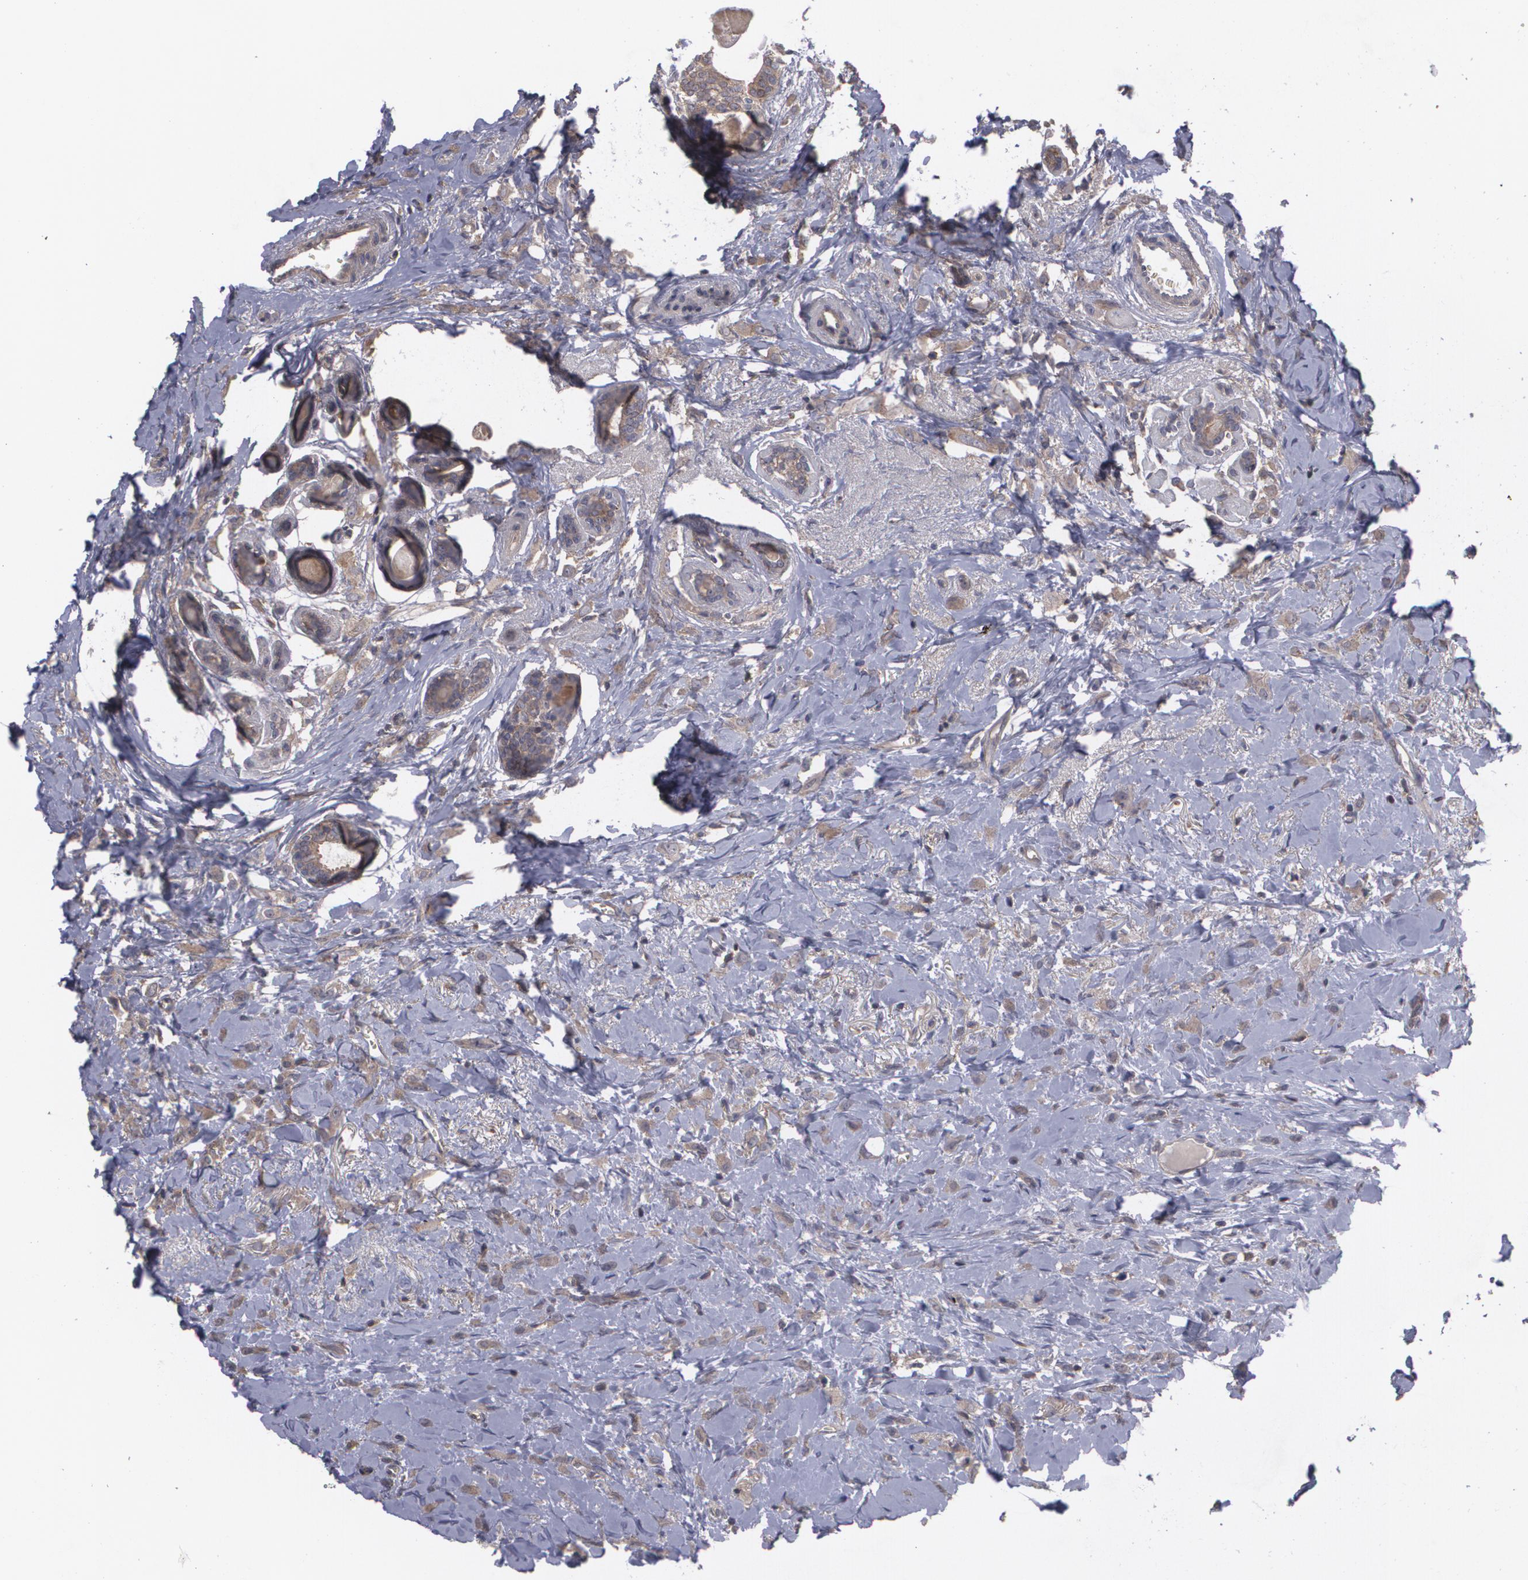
{"staining": {"intensity": "weak", "quantity": ">75%", "location": "cytoplasmic/membranous"}, "tissue": "breast cancer", "cell_type": "Tumor cells", "image_type": "cancer", "snomed": [{"axis": "morphology", "description": "Lobular carcinoma"}, {"axis": "topography", "description": "Breast"}], "caption": "Protein staining of breast cancer tissue exhibits weak cytoplasmic/membranous positivity in approximately >75% of tumor cells. The staining was performed using DAB to visualize the protein expression in brown, while the nuclei were stained in blue with hematoxylin (Magnification: 20x).", "gene": "HRAS", "patient": {"sex": "female", "age": 57}}